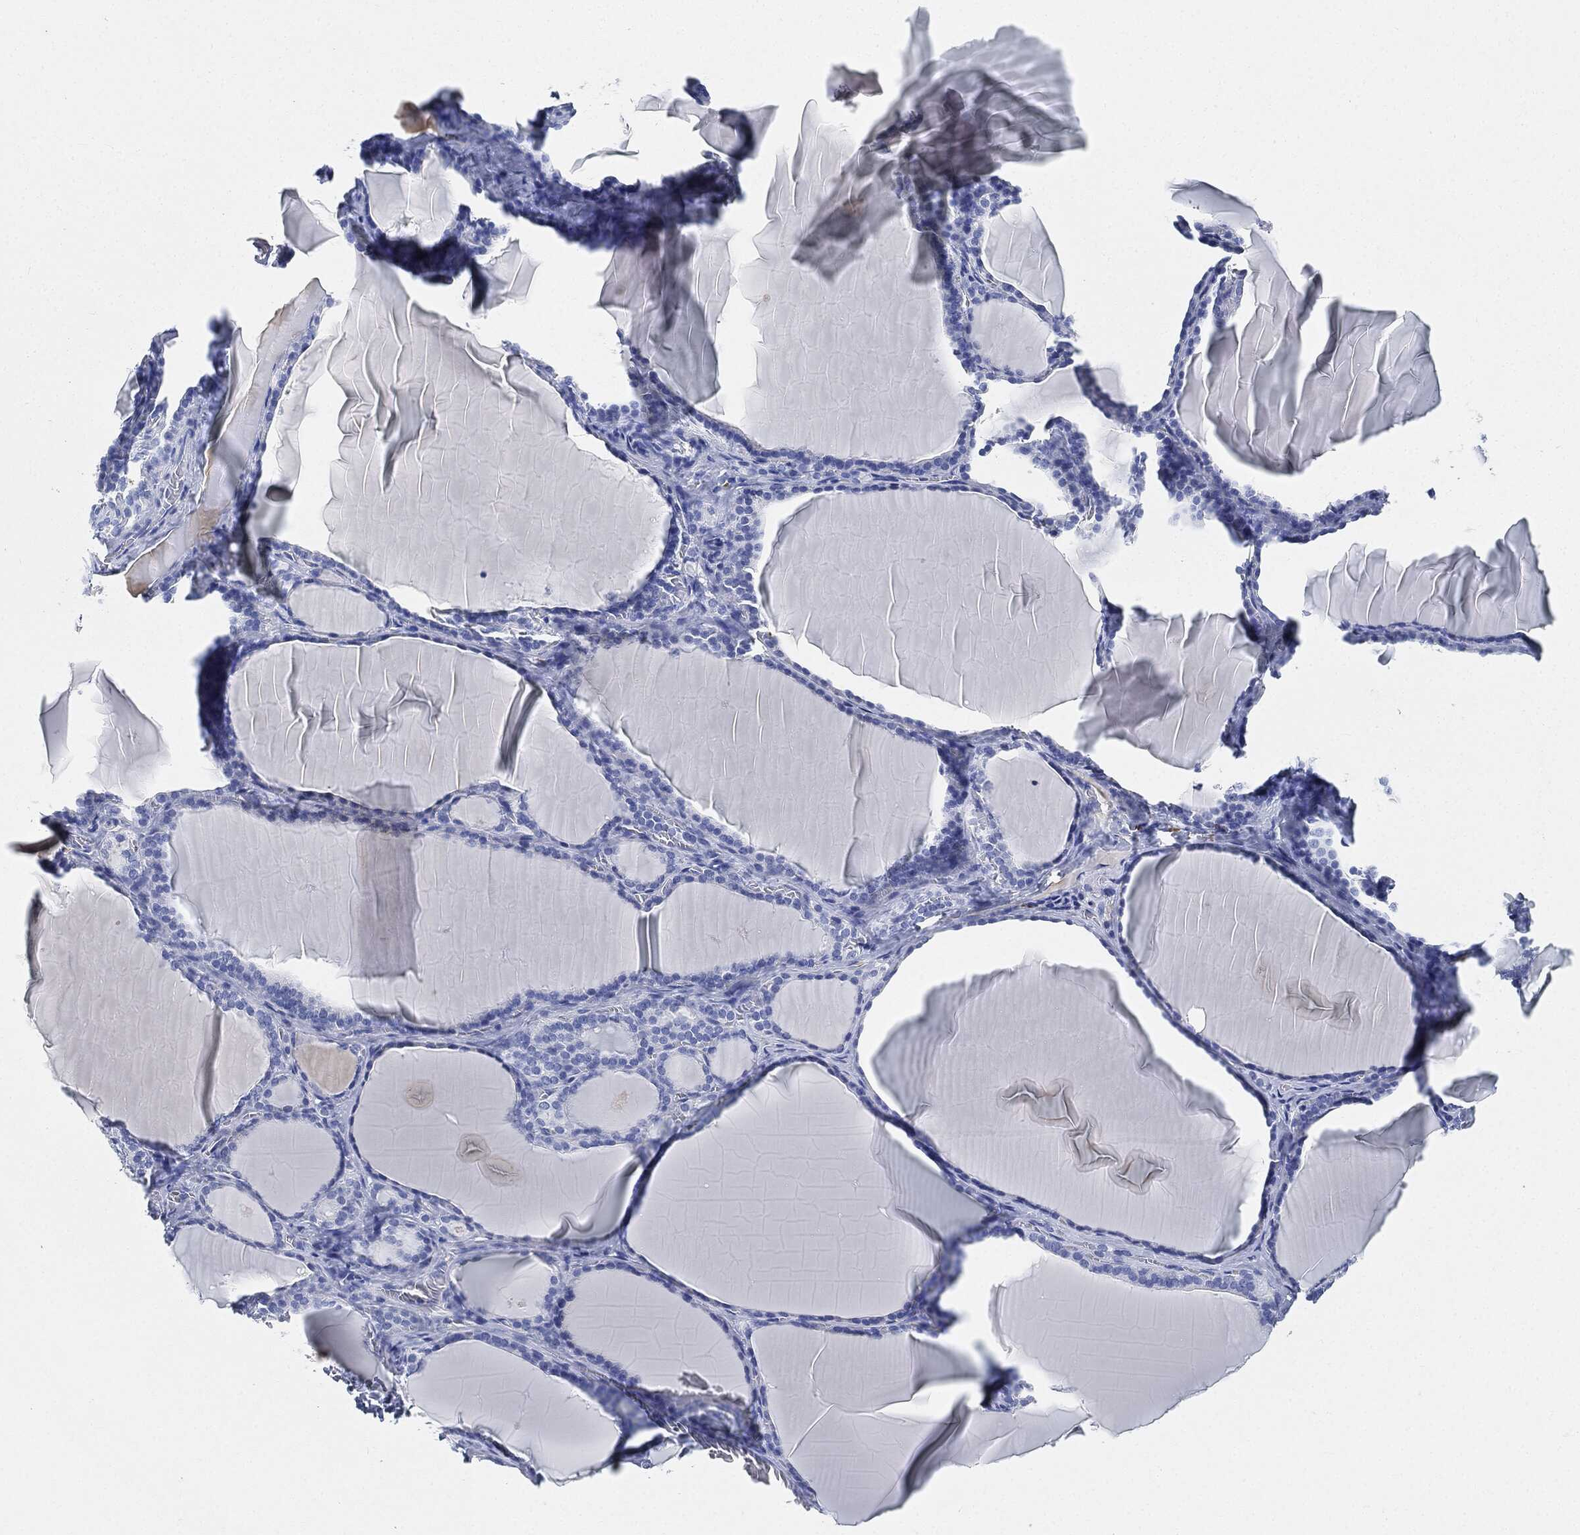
{"staining": {"intensity": "negative", "quantity": "none", "location": "none"}, "tissue": "thyroid gland", "cell_type": "Glandular cells", "image_type": "normal", "snomed": [{"axis": "morphology", "description": "Normal tissue, NOS"}, {"axis": "morphology", "description": "Hyperplasia, NOS"}, {"axis": "topography", "description": "Thyroid gland"}], "caption": "High magnification brightfield microscopy of unremarkable thyroid gland stained with DAB (brown) and counterstained with hematoxylin (blue): glandular cells show no significant expression. Brightfield microscopy of IHC stained with DAB (3,3'-diaminobenzidine) (brown) and hematoxylin (blue), captured at high magnification.", "gene": "IGLV6", "patient": {"sex": "female", "age": 27}}